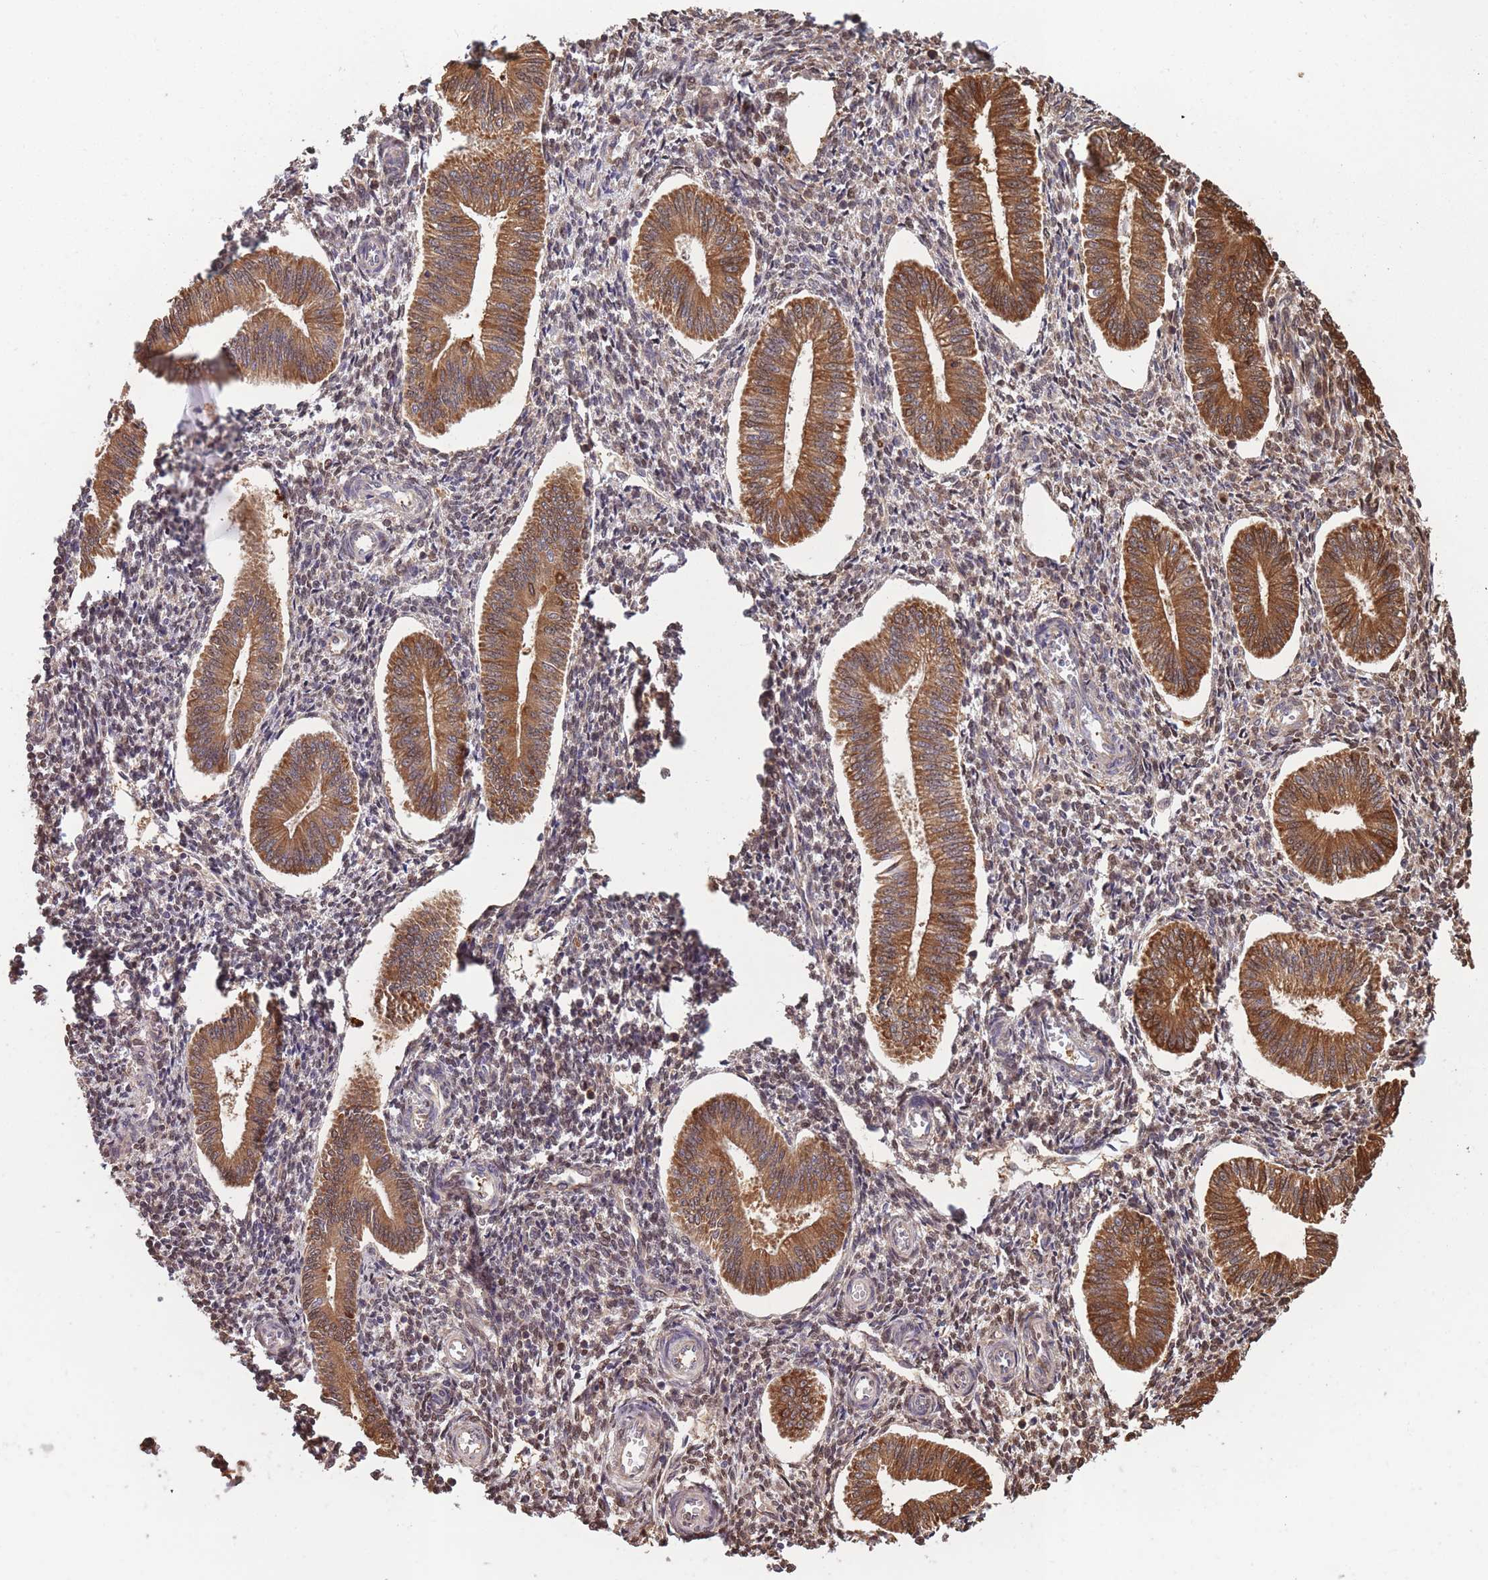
{"staining": {"intensity": "moderate", "quantity": "25%-75%", "location": "cytoplasmic/membranous"}, "tissue": "endometrium", "cell_type": "Cells in endometrial stroma", "image_type": "normal", "snomed": [{"axis": "morphology", "description": "Normal tissue, NOS"}, {"axis": "topography", "description": "Endometrium"}], "caption": "A high-resolution image shows immunohistochemistry staining of normal endometrium, which exhibits moderate cytoplasmic/membranous staining in approximately 25%-75% of cells in endometrial stroma.", "gene": "ARL13B", "patient": {"sex": "female", "age": 34}}